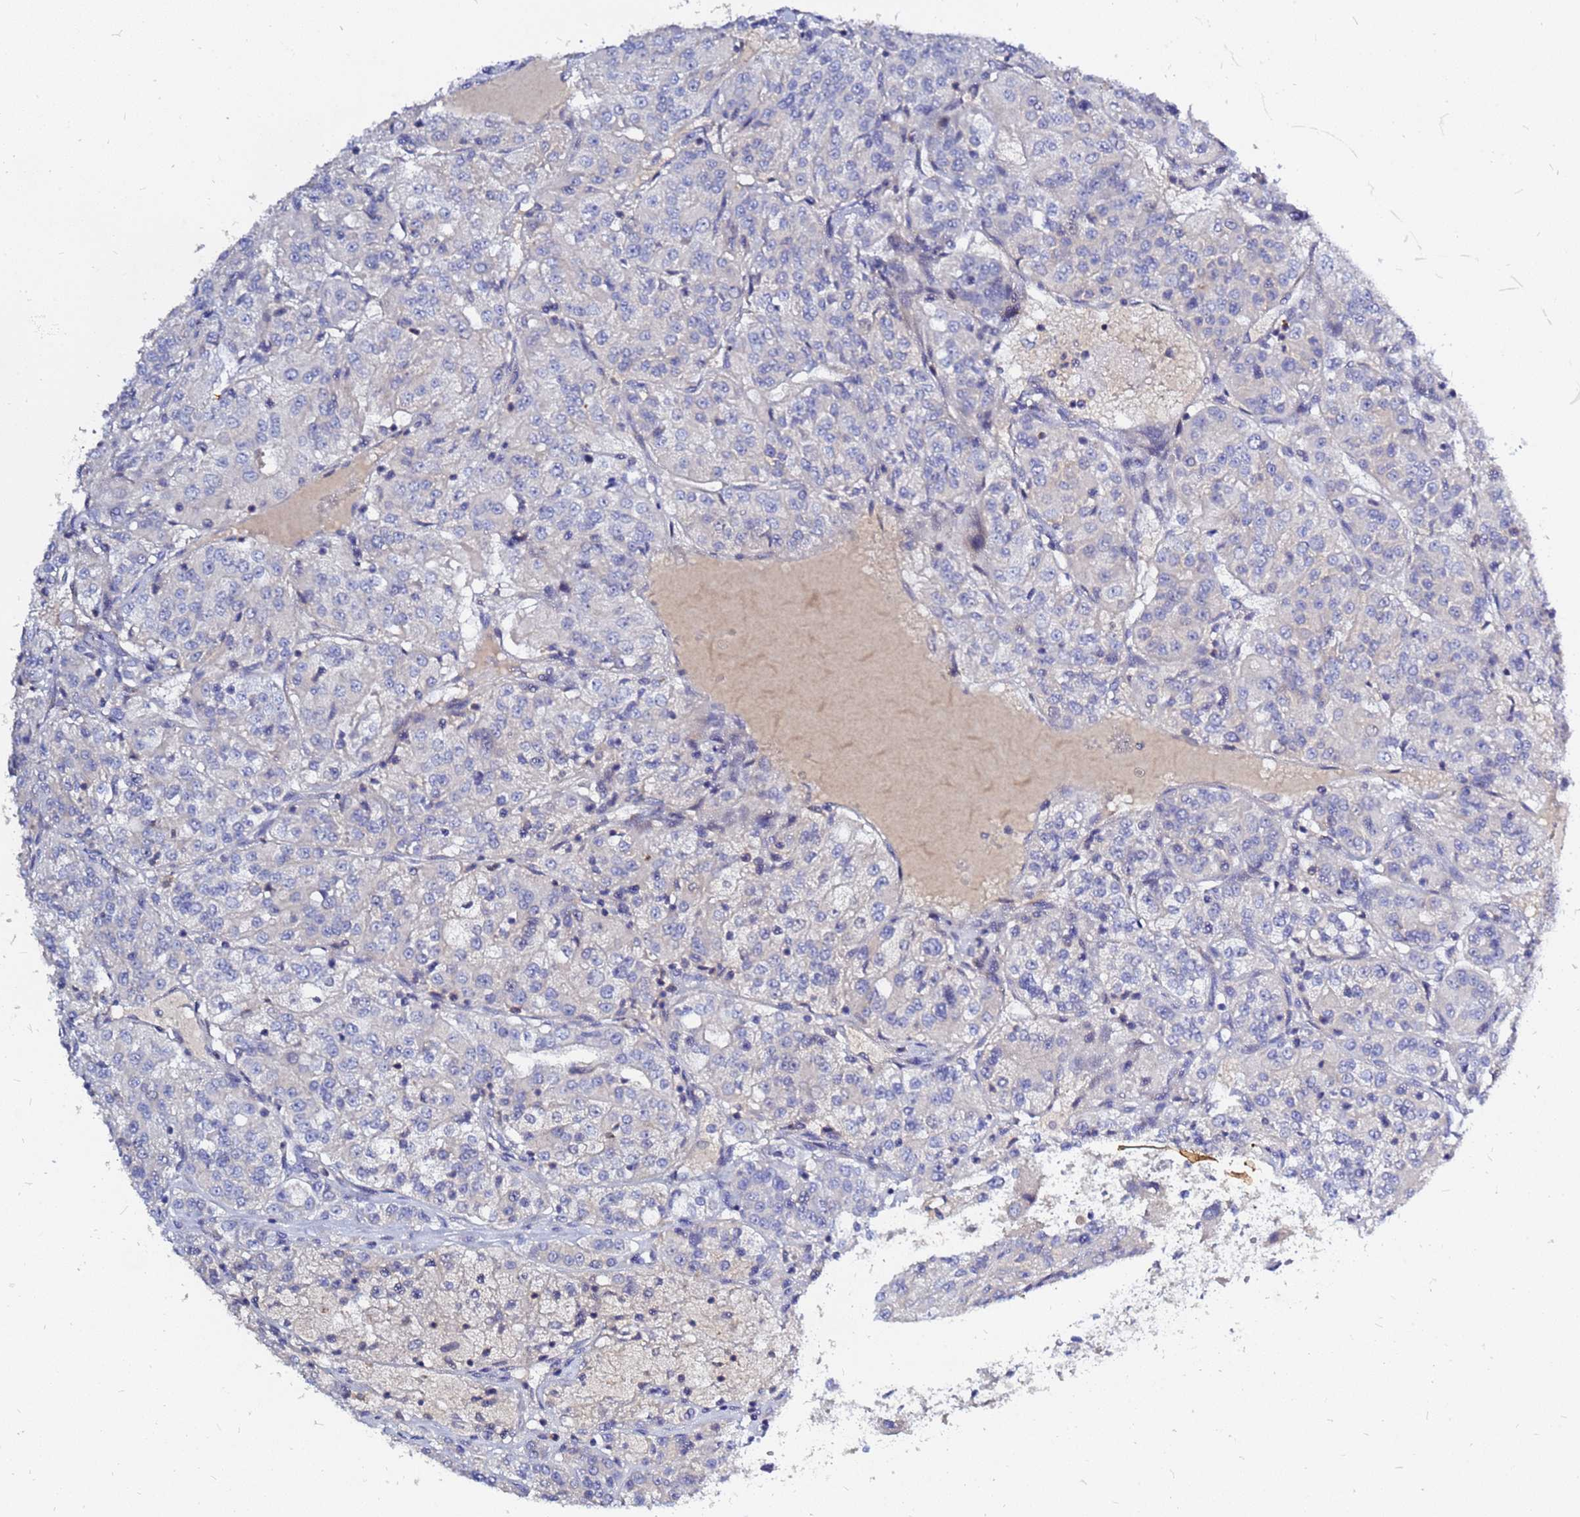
{"staining": {"intensity": "negative", "quantity": "none", "location": "none"}, "tissue": "renal cancer", "cell_type": "Tumor cells", "image_type": "cancer", "snomed": [{"axis": "morphology", "description": "Adenocarcinoma, NOS"}, {"axis": "topography", "description": "Kidney"}], "caption": "High magnification brightfield microscopy of renal adenocarcinoma stained with DAB (3,3'-diaminobenzidine) (brown) and counterstained with hematoxylin (blue): tumor cells show no significant expression. The staining was performed using DAB to visualize the protein expression in brown, while the nuclei were stained in blue with hematoxylin (Magnification: 20x).", "gene": "SRGAP3", "patient": {"sex": "female", "age": 63}}